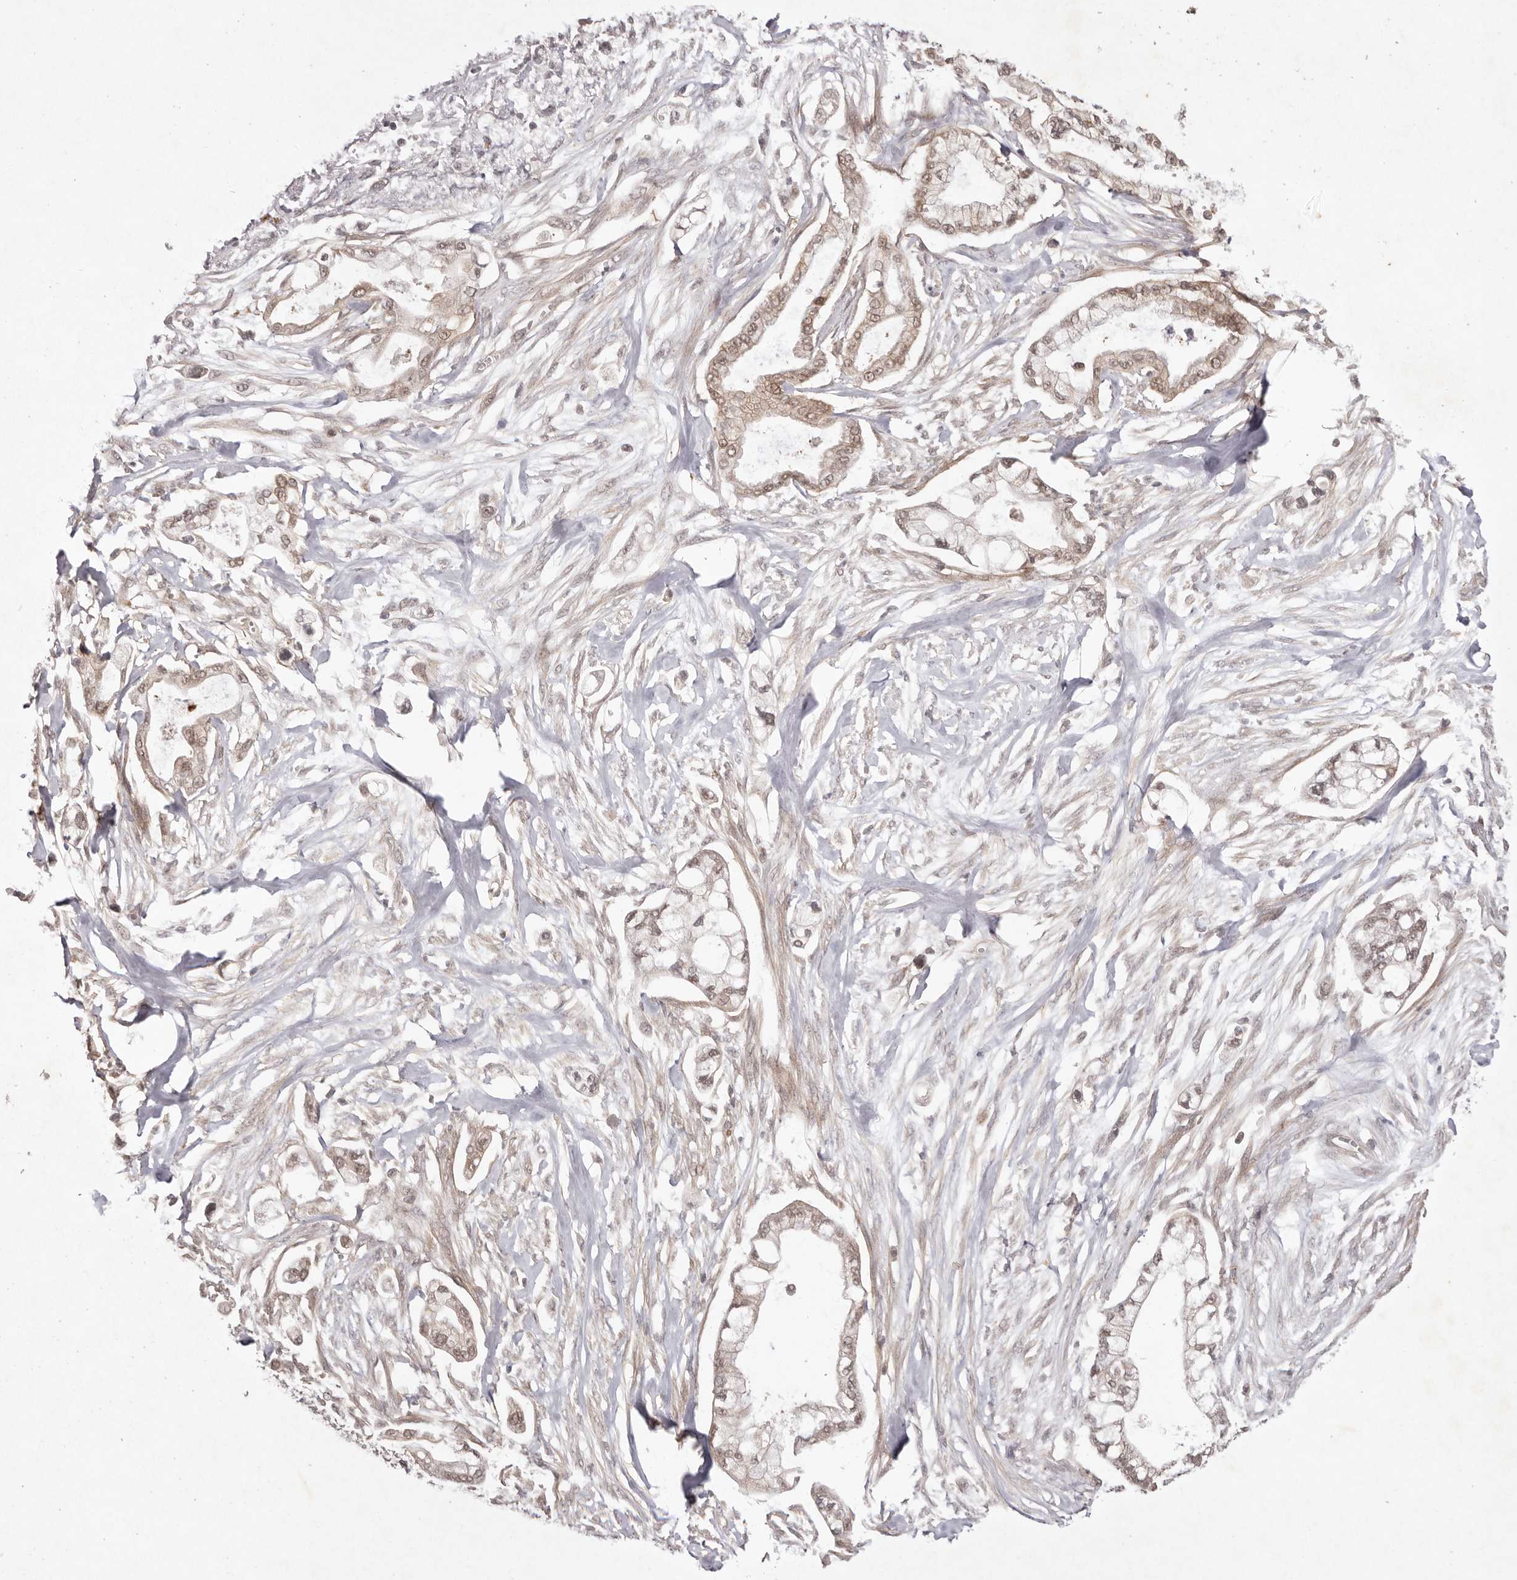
{"staining": {"intensity": "weak", "quantity": ">75%", "location": "cytoplasmic/membranous,nuclear"}, "tissue": "pancreatic cancer", "cell_type": "Tumor cells", "image_type": "cancer", "snomed": [{"axis": "morphology", "description": "Adenocarcinoma, NOS"}, {"axis": "topography", "description": "Pancreas"}], "caption": "Weak cytoplasmic/membranous and nuclear protein positivity is present in about >75% of tumor cells in adenocarcinoma (pancreatic). (brown staining indicates protein expression, while blue staining denotes nuclei).", "gene": "BUD31", "patient": {"sex": "male", "age": 68}}